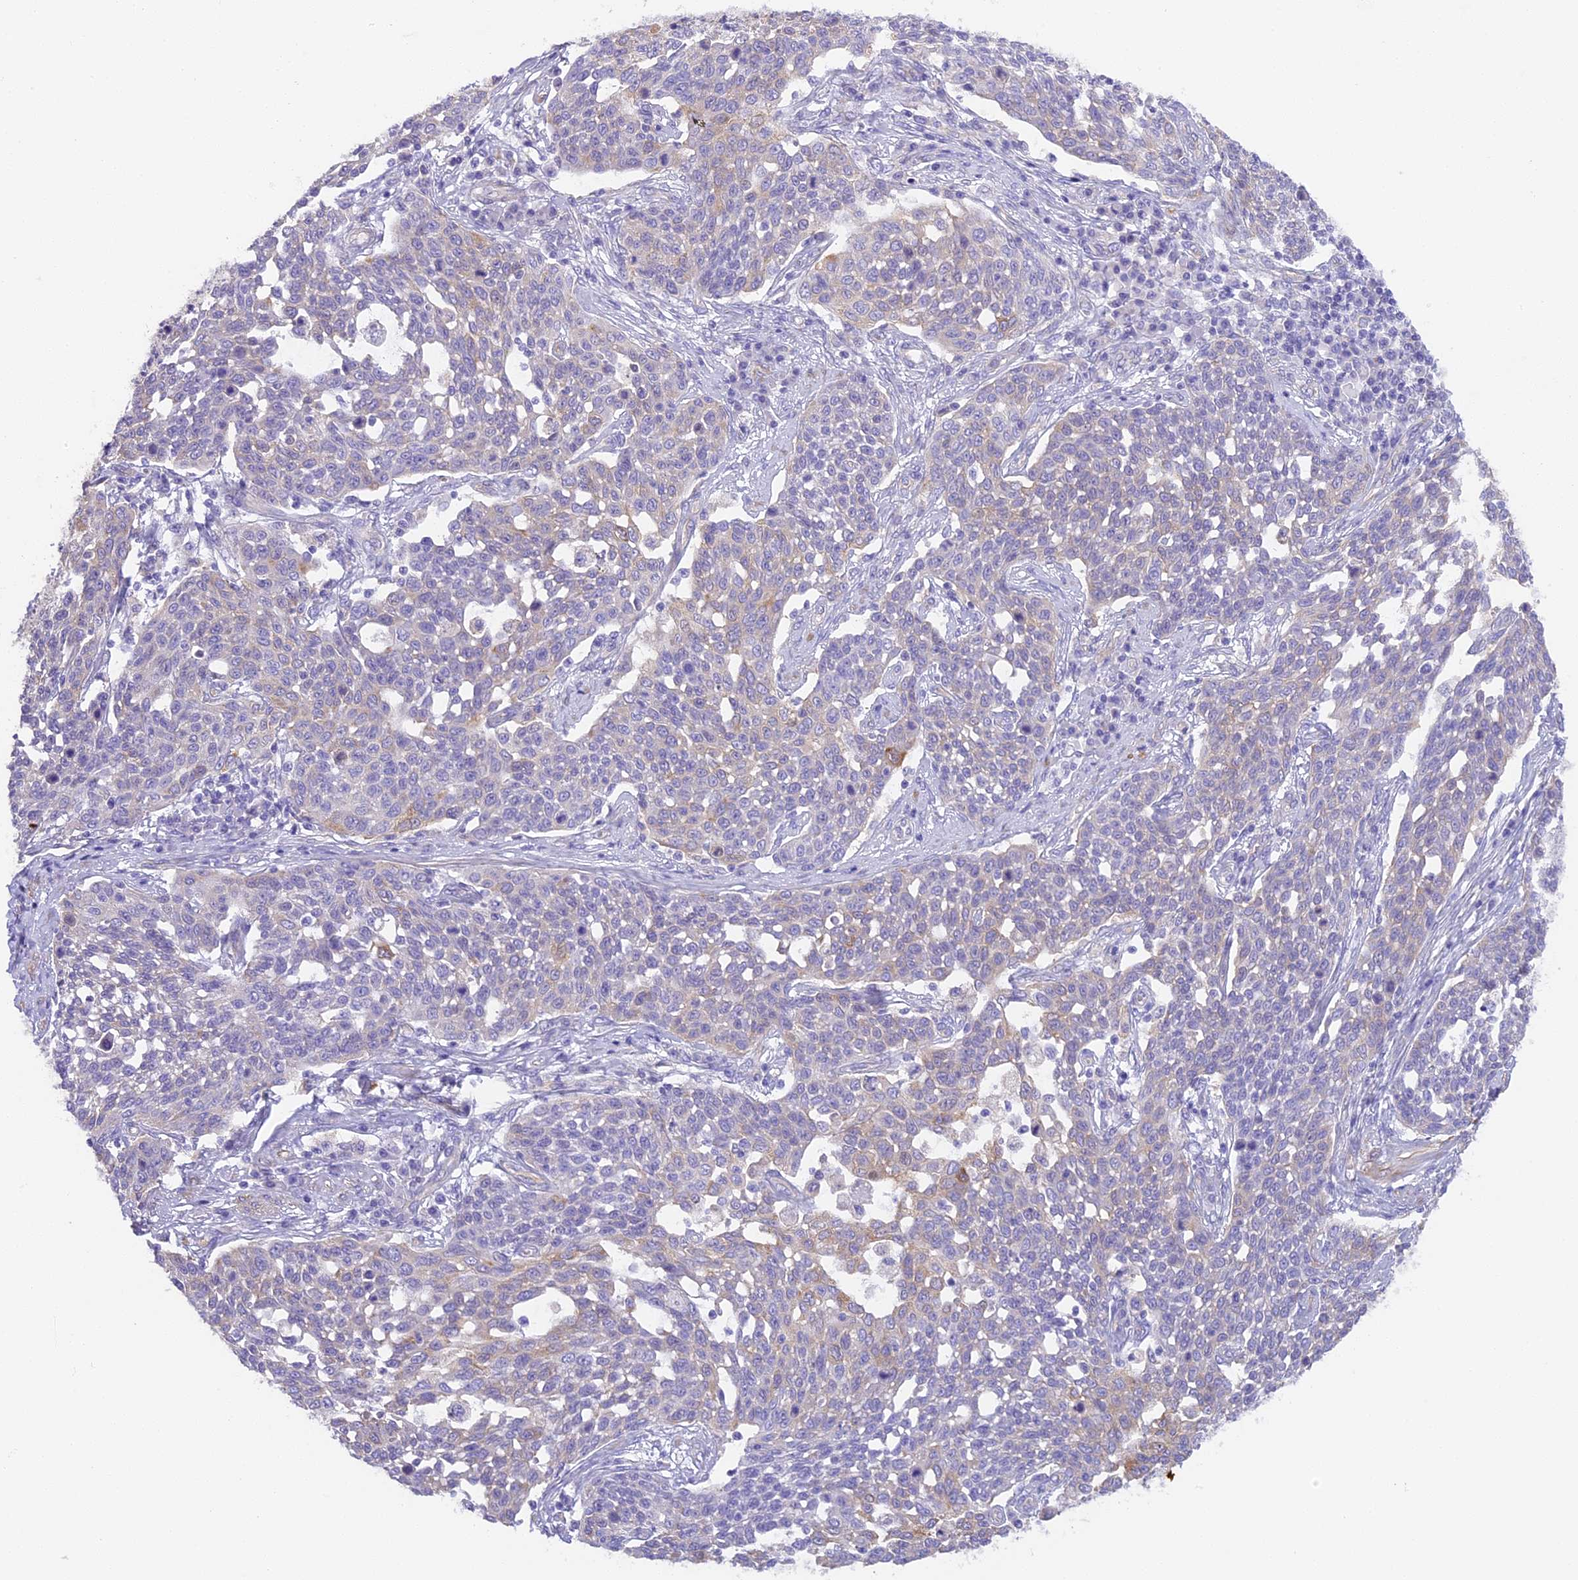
{"staining": {"intensity": "weak", "quantity": "<25%", "location": "cytoplasmic/membranous"}, "tissue": "cervical cancer", "cell_type": "Tumor cells", "image_type": "cancer", "snomed": [{"axis": "morphology", "description": "Squamous cell carcinoma, NOS"}, {"axis": "topography", "description": "Cervix"}], "caption": "This micrograph is of squamous cell carcinoma (cervical) stained with immunohistochemistry to label a protein in brown with the nuclei are counter-stained blue. There is no positivity in tumor cells.", "gene": "HOMER3", "patient": {"sex": "female", "age": 34}}